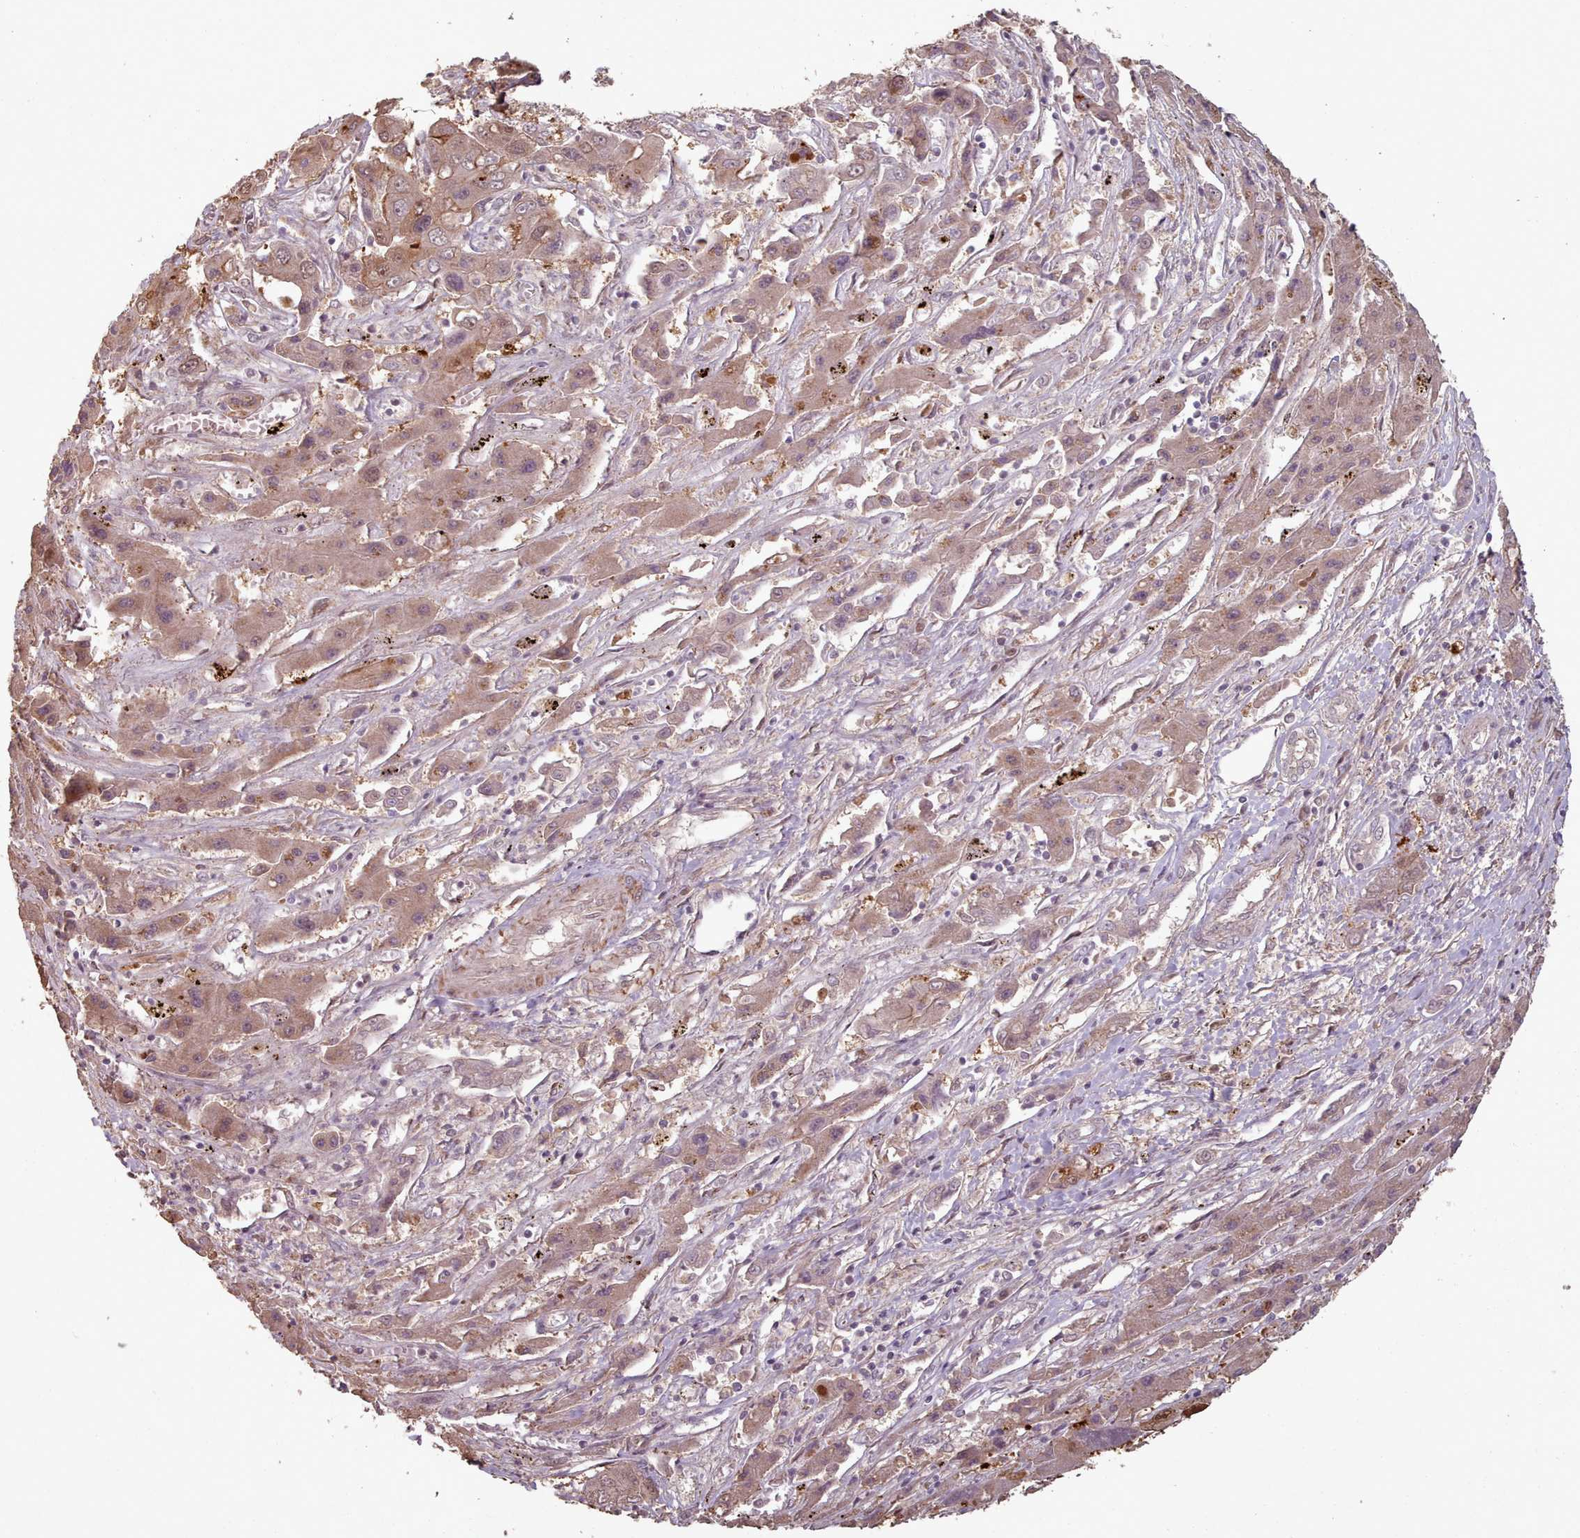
{"staining": {"intensity": "moderate", "quantity": ">75%", "location": "cytoplasmic/membranous,nuclear"}, "tissue": "liver cancer", "cell_type": "Tumor cells", "image_type": "cancer", "snomed": [{"axis": "morphology", "description": "Cholangiocarcinoma"}, {"axis": "topography", "description": "Liver"}], "caption": "Moderate cytoplasmic/membranous and nuclear expression is identified in about >75% of tumor cells in liver cancer (cholangiocarcinoma).", "gene": "ERCC6L", "patient": {"sex": "male", "age": 67}}